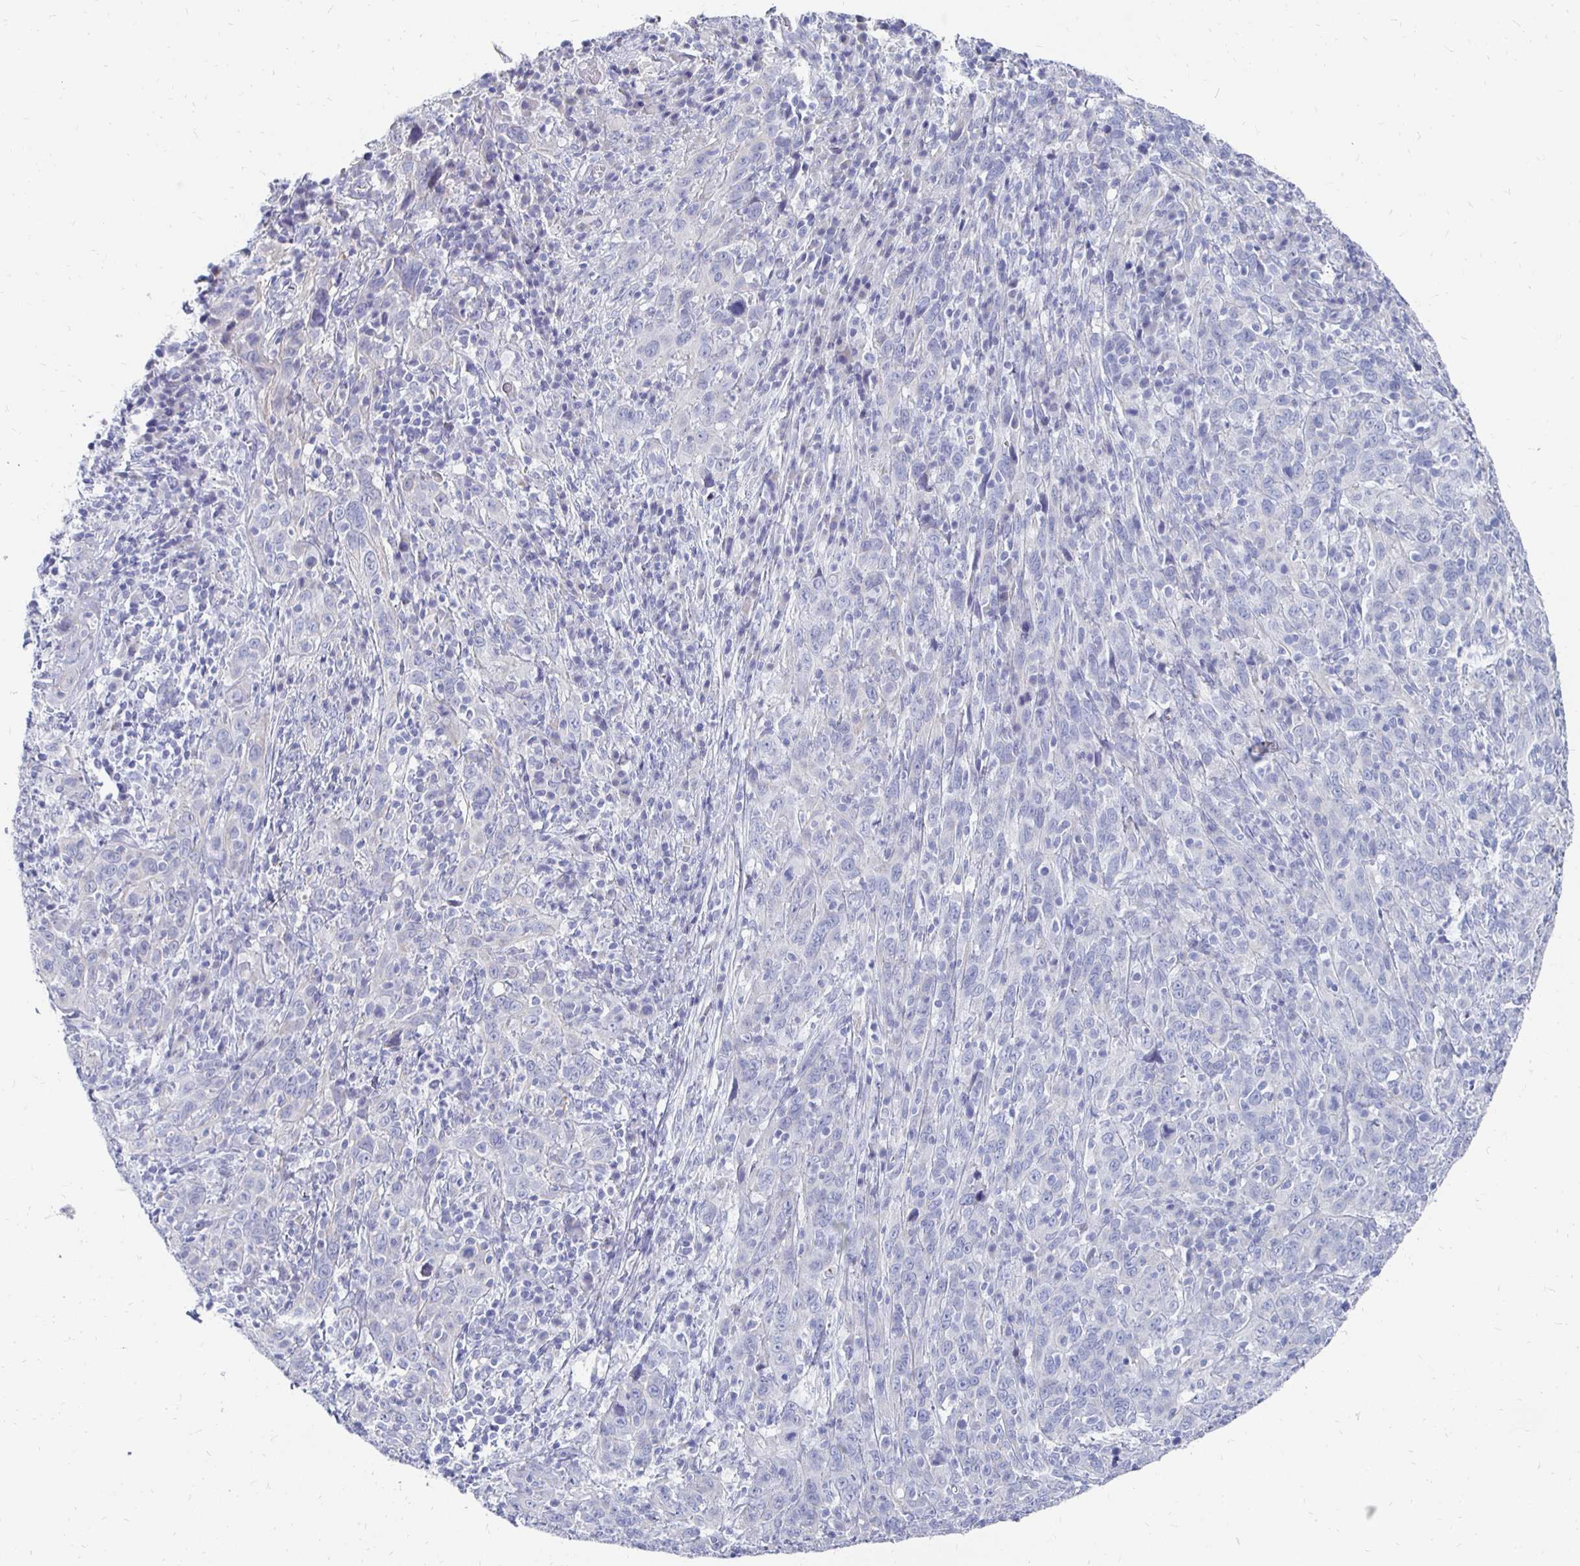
{"staining": {"intensity": "negative", "quantity": "none", "location": "none"}, "tissue": "cervical cancer", "cell_type": "Tumor cells", "image_type": "cancer", "snomed": [{"axis": "morphology", "description": "Squamous cell carcinoma, NOS"}, {"axis": "topography", "description": "Cervix"}], "caption": "Tumor cells show no significant expression in cervical cancer (squamous cell carcinoma). Brightfield microscopy of immunohistochemistry (IHC) stained with DAB (brown) and hematoxylin (blue), captured at high magnification.", "gene": "SYCP3", "patient": {"sex": "female", "age": 46}}